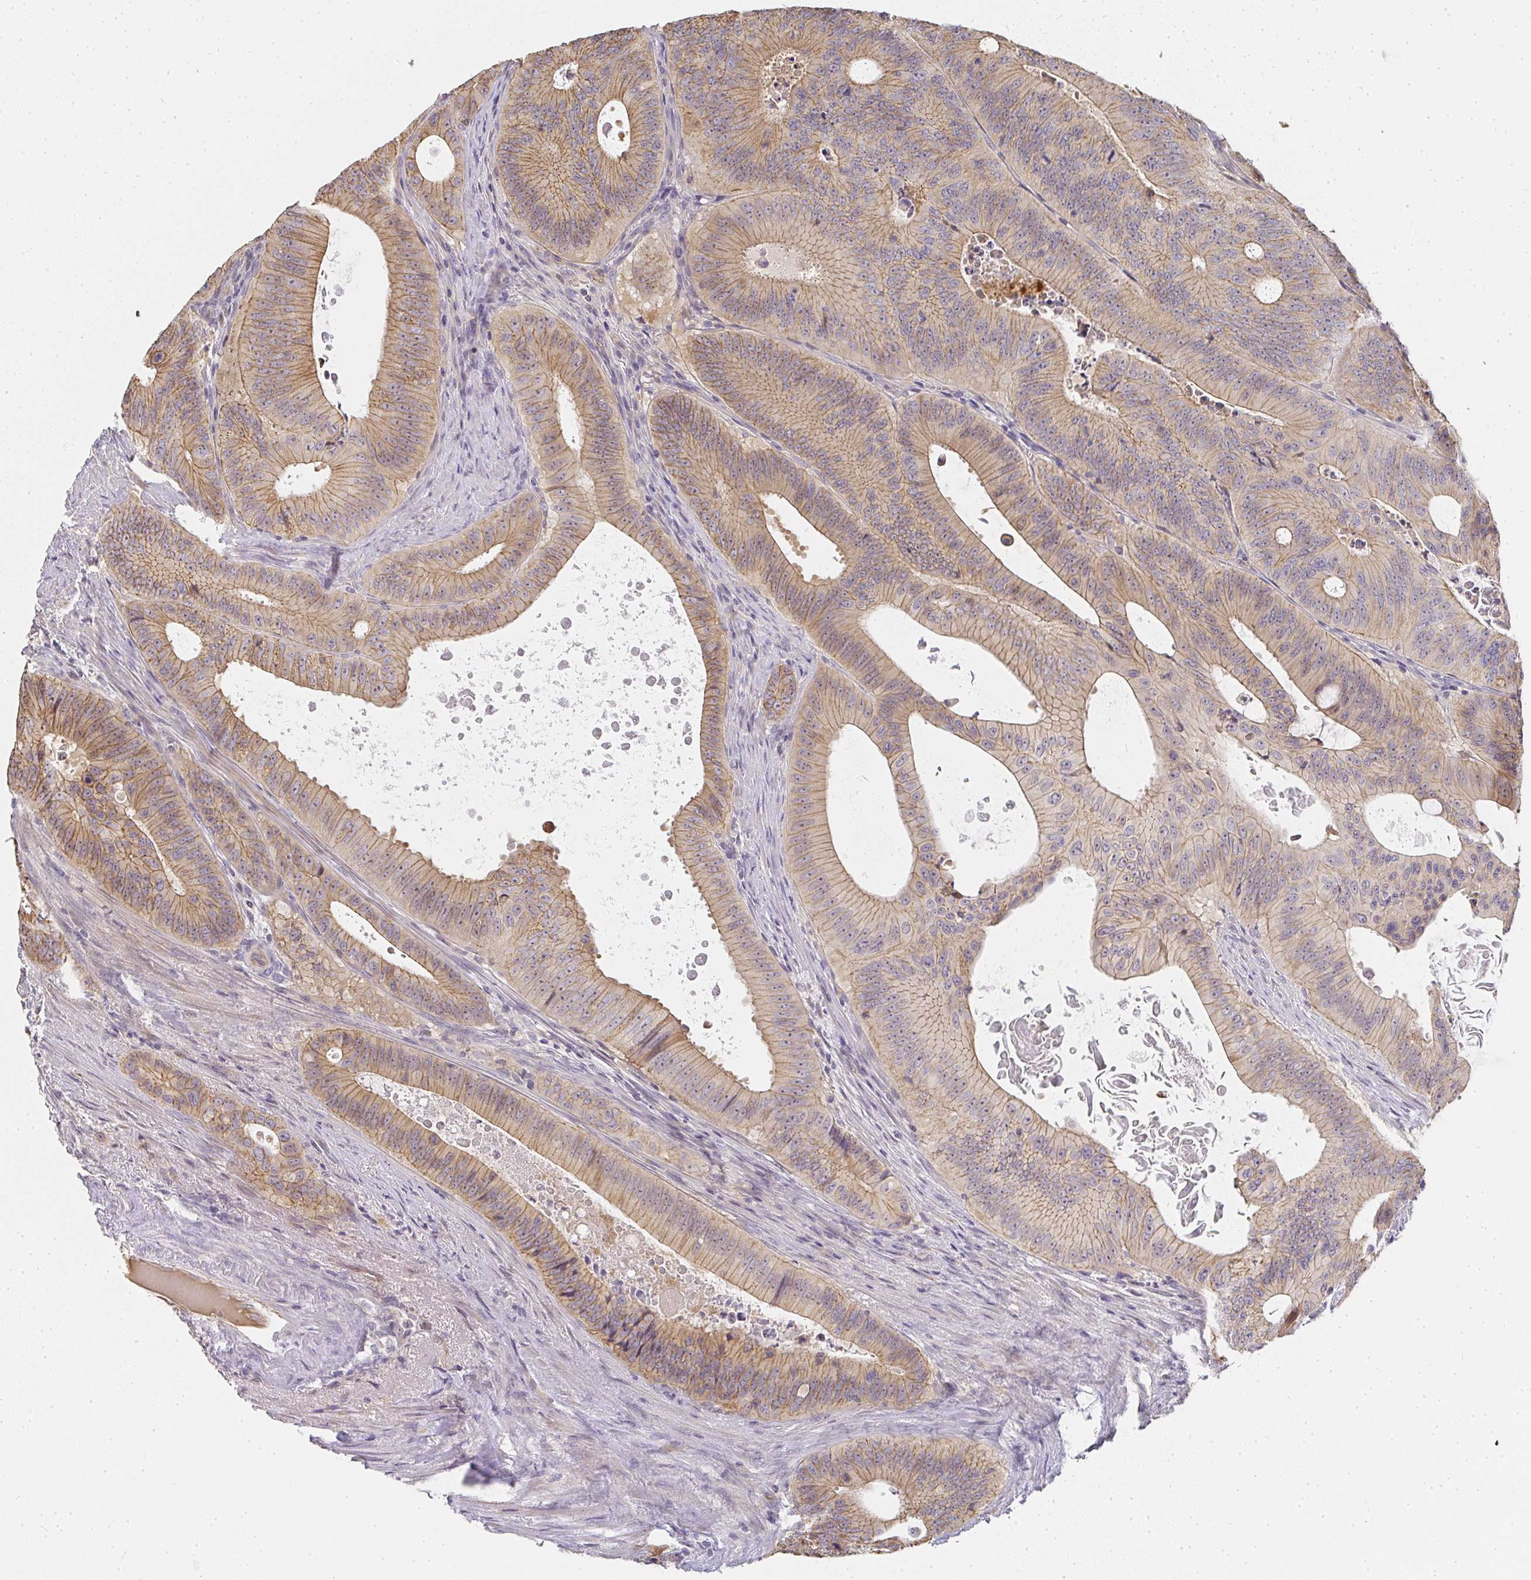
{"staining": {"intensity": "weak", "quantity": ">75%", "location": "cytoplasmic/membranous"}, "tissue": "colorectal cancer", "cell_type": "Tumor cells", "image_type": "cancer", "snomed": [{"axis": "morphology", "description": "Adenocarcinoma, NOS"}, {"axis": "topography", "description": "Colon"}], "caption": "Weak cytoplasmic/membranous positivity is seen in approximately >75% of tumor cells in adenocarcinoma (colorectal). (DAB = brown stain, brightfield microscopy at high magnification).", "gene": "SLC35B3", "patient": {"sex": "male", "age": 62}}